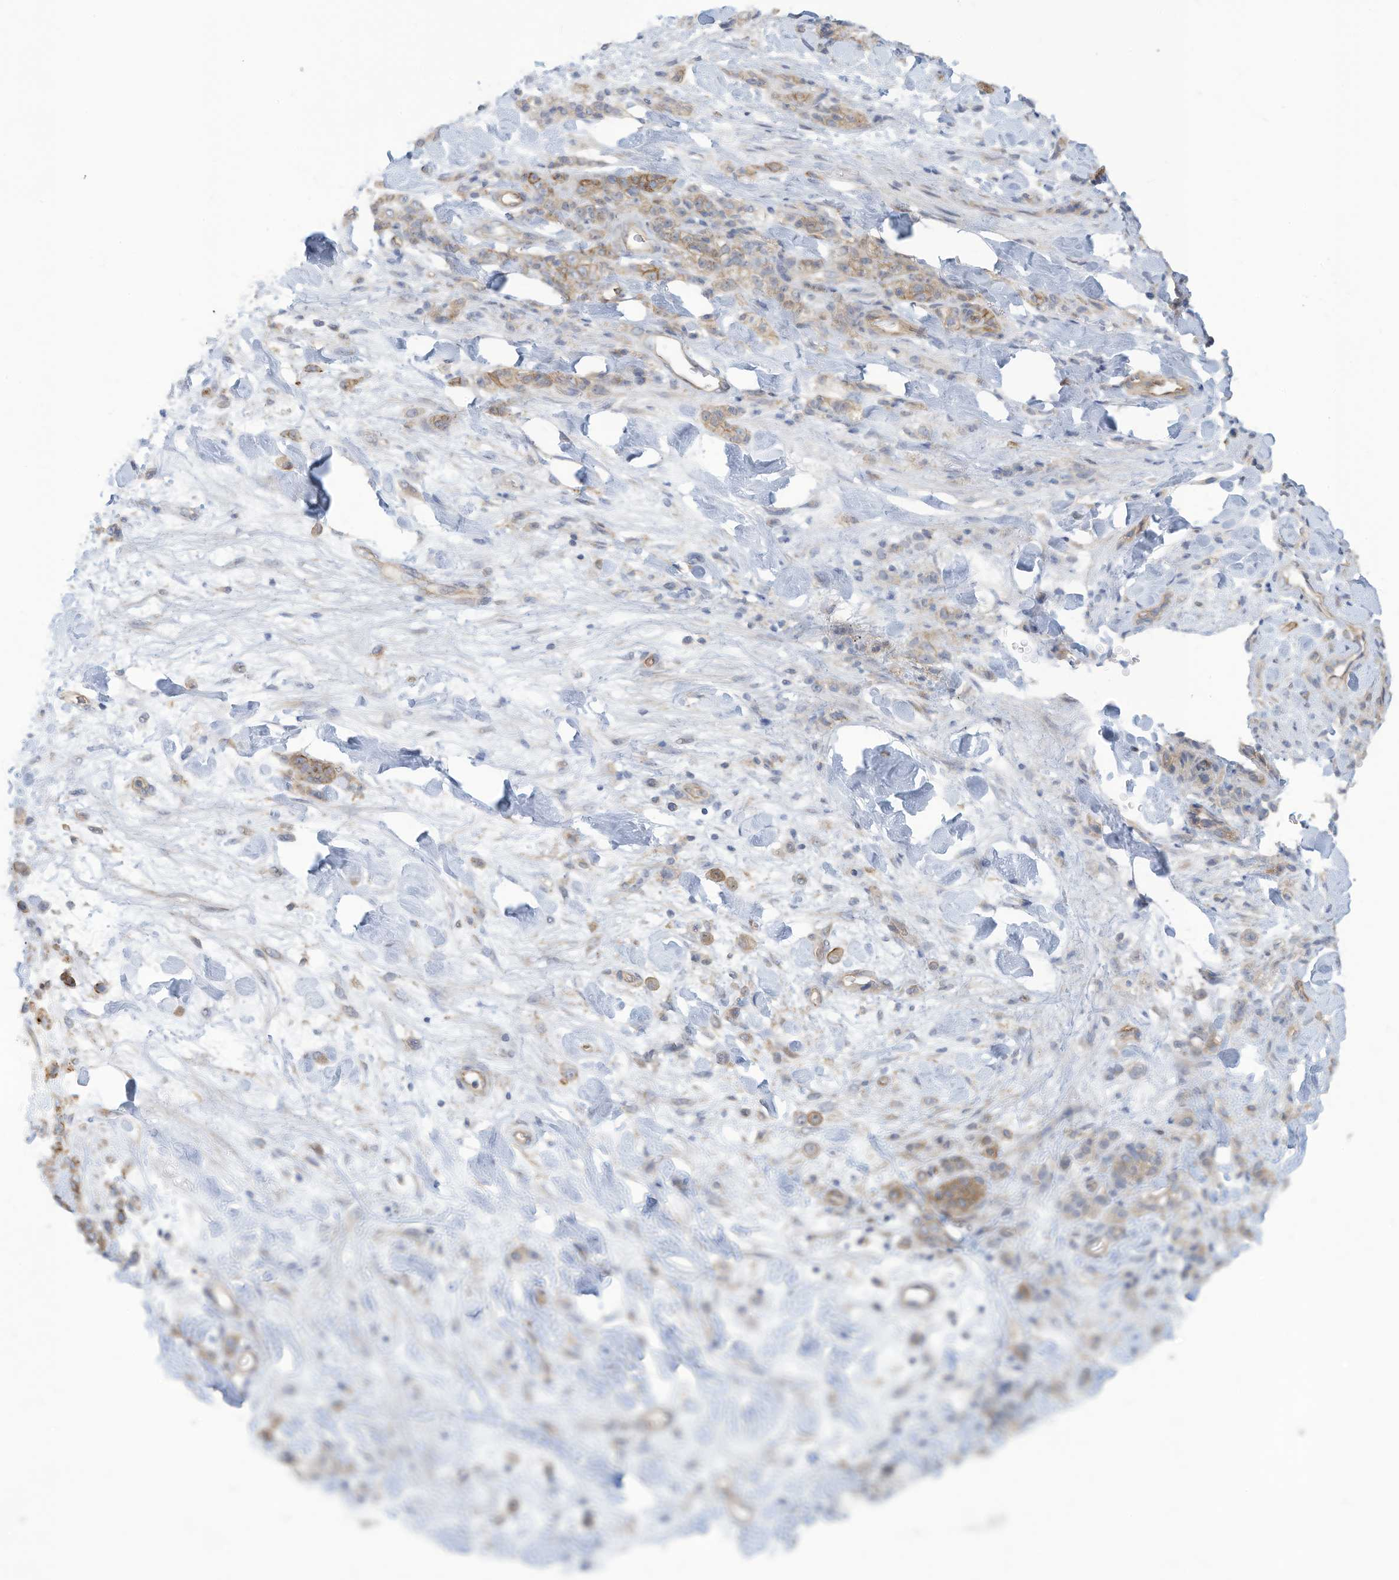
{"staining": {"intensity": "moderate", "quantity": "25%-75%", "location": "cytoplasmic/membranous"}, "tissue": "stomach cancer", "cell_type": "Tumor cells", "image_type": "cancer", "snomed": [{"axis": "morphology", "description": "Normal tissue, NOS"}, {"axis": "morphology", "description": "Adenocarcinoma, NOS"}, {"axis": "topography", "description": "Stomach"}], "caption": "Immunohistochemistry photomicrograph of neoplastic tissue: human adenocarcinoma (stomach) stained using immunohistochemistry displays medium levels of moderate protein expression localized specifically in the cytoplasmic/membranous of tumor cells, appearing as a cytoplasmic/membranous brown color.", "gene": "ADAT2", "patient": {"sex": "male", "age": 82}}